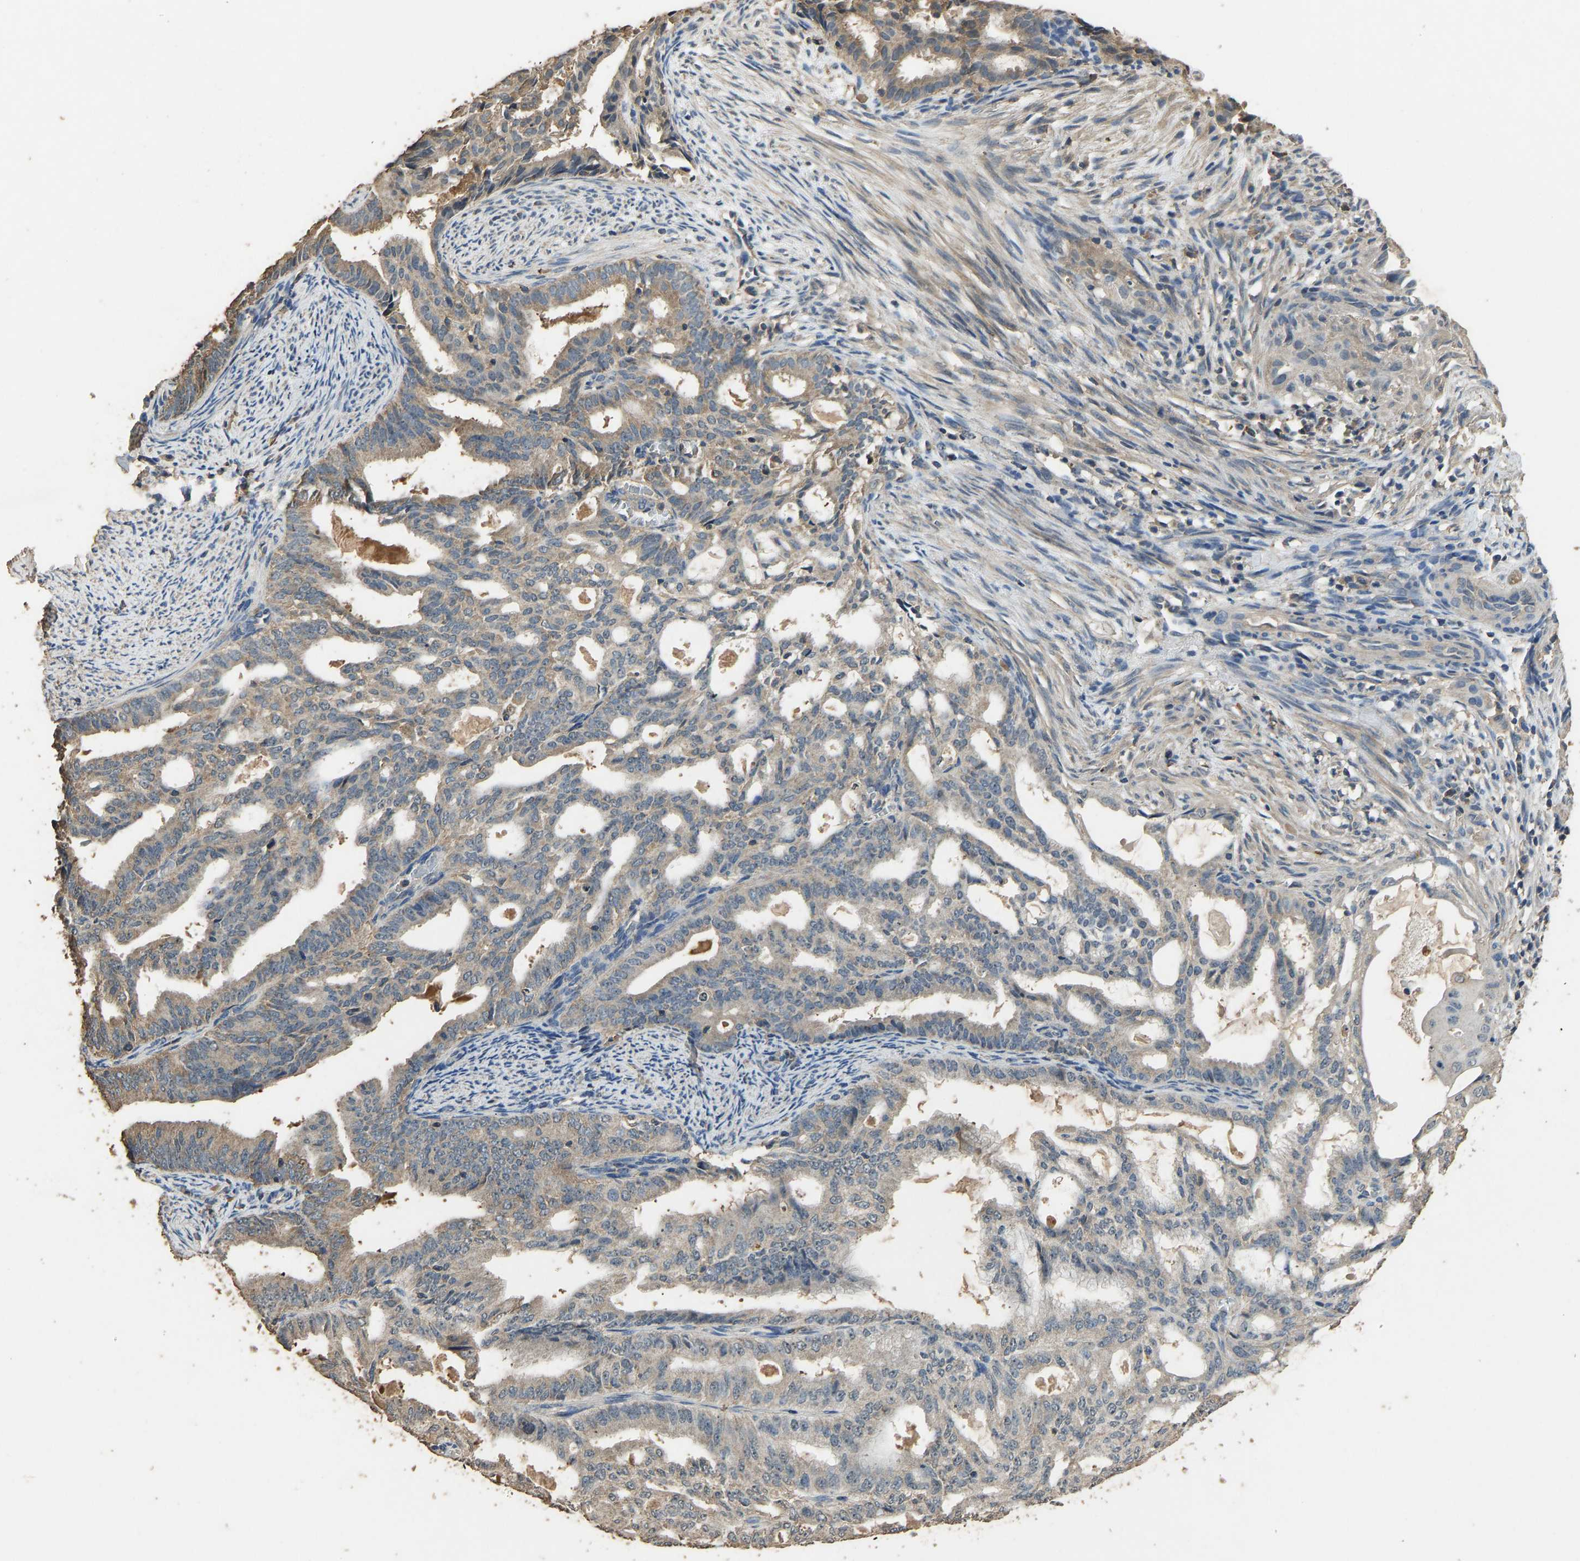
{"staining": {"intensity": "weak", "quantity": "25%-75%", "location": "cytoplasmic/membranous"}, "tissue": "endometrial cancer", "cell_type": "Tumor cells", "image_type": "cancer", "snomed": [{"axis": "morphology", "description": "Adenocarcinoma, NOS"}, {"axis": "topography", "description": "Endometrium"}], "caption": "An IHC histopathology image of neoplastic tissue is shown. Protein staining in brown shows weak cytoplasmic/membranous positivity in endometrial adenocarcinoma within tumor cells.", "gene": "CIDEC", "patient": {"sex": "female", "age": 58}}